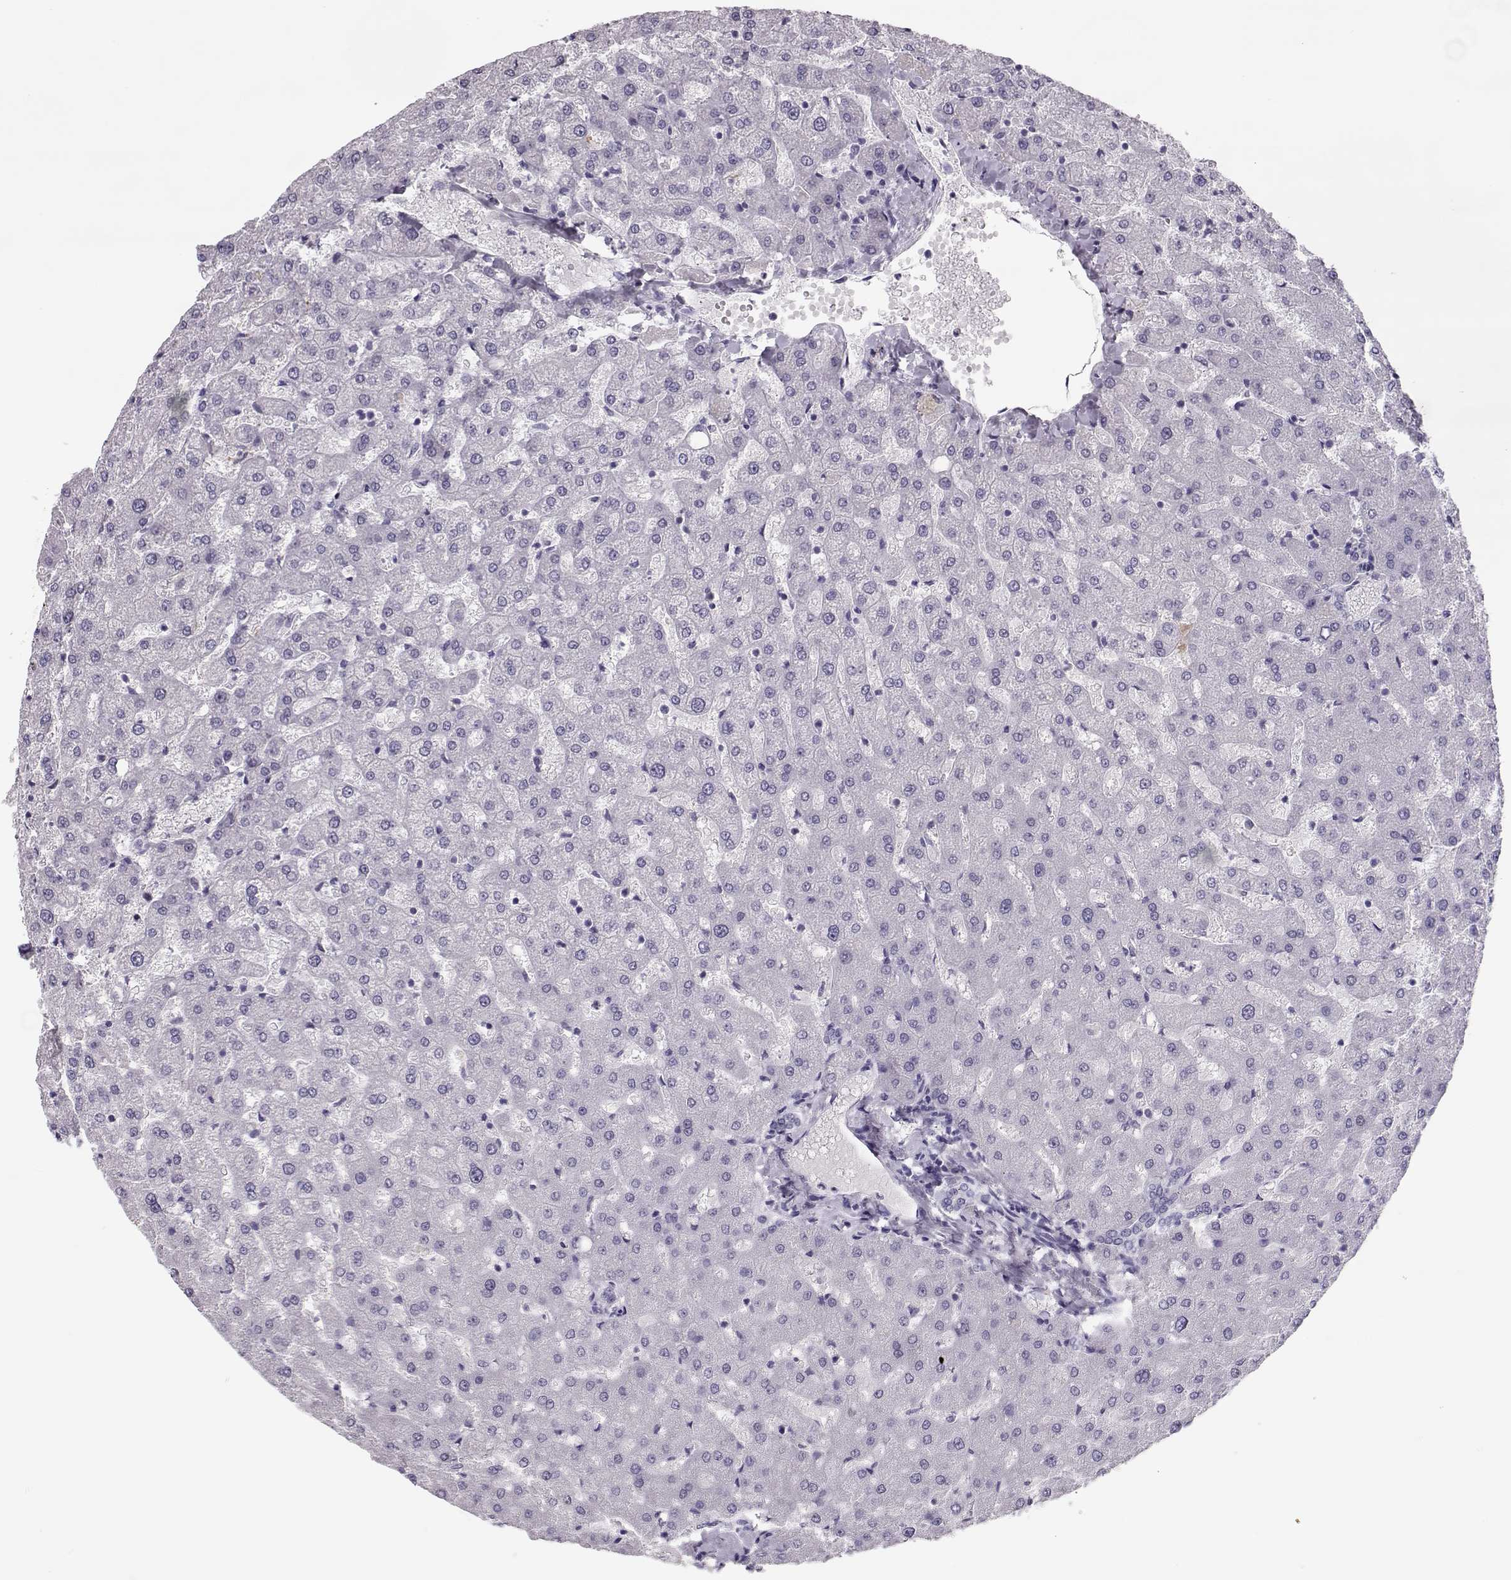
{"staining": {"intensity": "negative", "quantity": "none", "location": "none"}, "tissue": "liver", "cell_type": "Cholangiocytes", "image_type": "normal", "snomed": [{"axis": "morphology", "description": "Normal tissue, NOS"}, {"axis": "topography", "description": "Liver"}], "caption": "There is no significant staining in cholangiocytes of liver. (Immunohistochemistry, brightfield microscopy, high magnification).", "gene": "SGO1", "patient": {"sex": "female", "age": 50}}